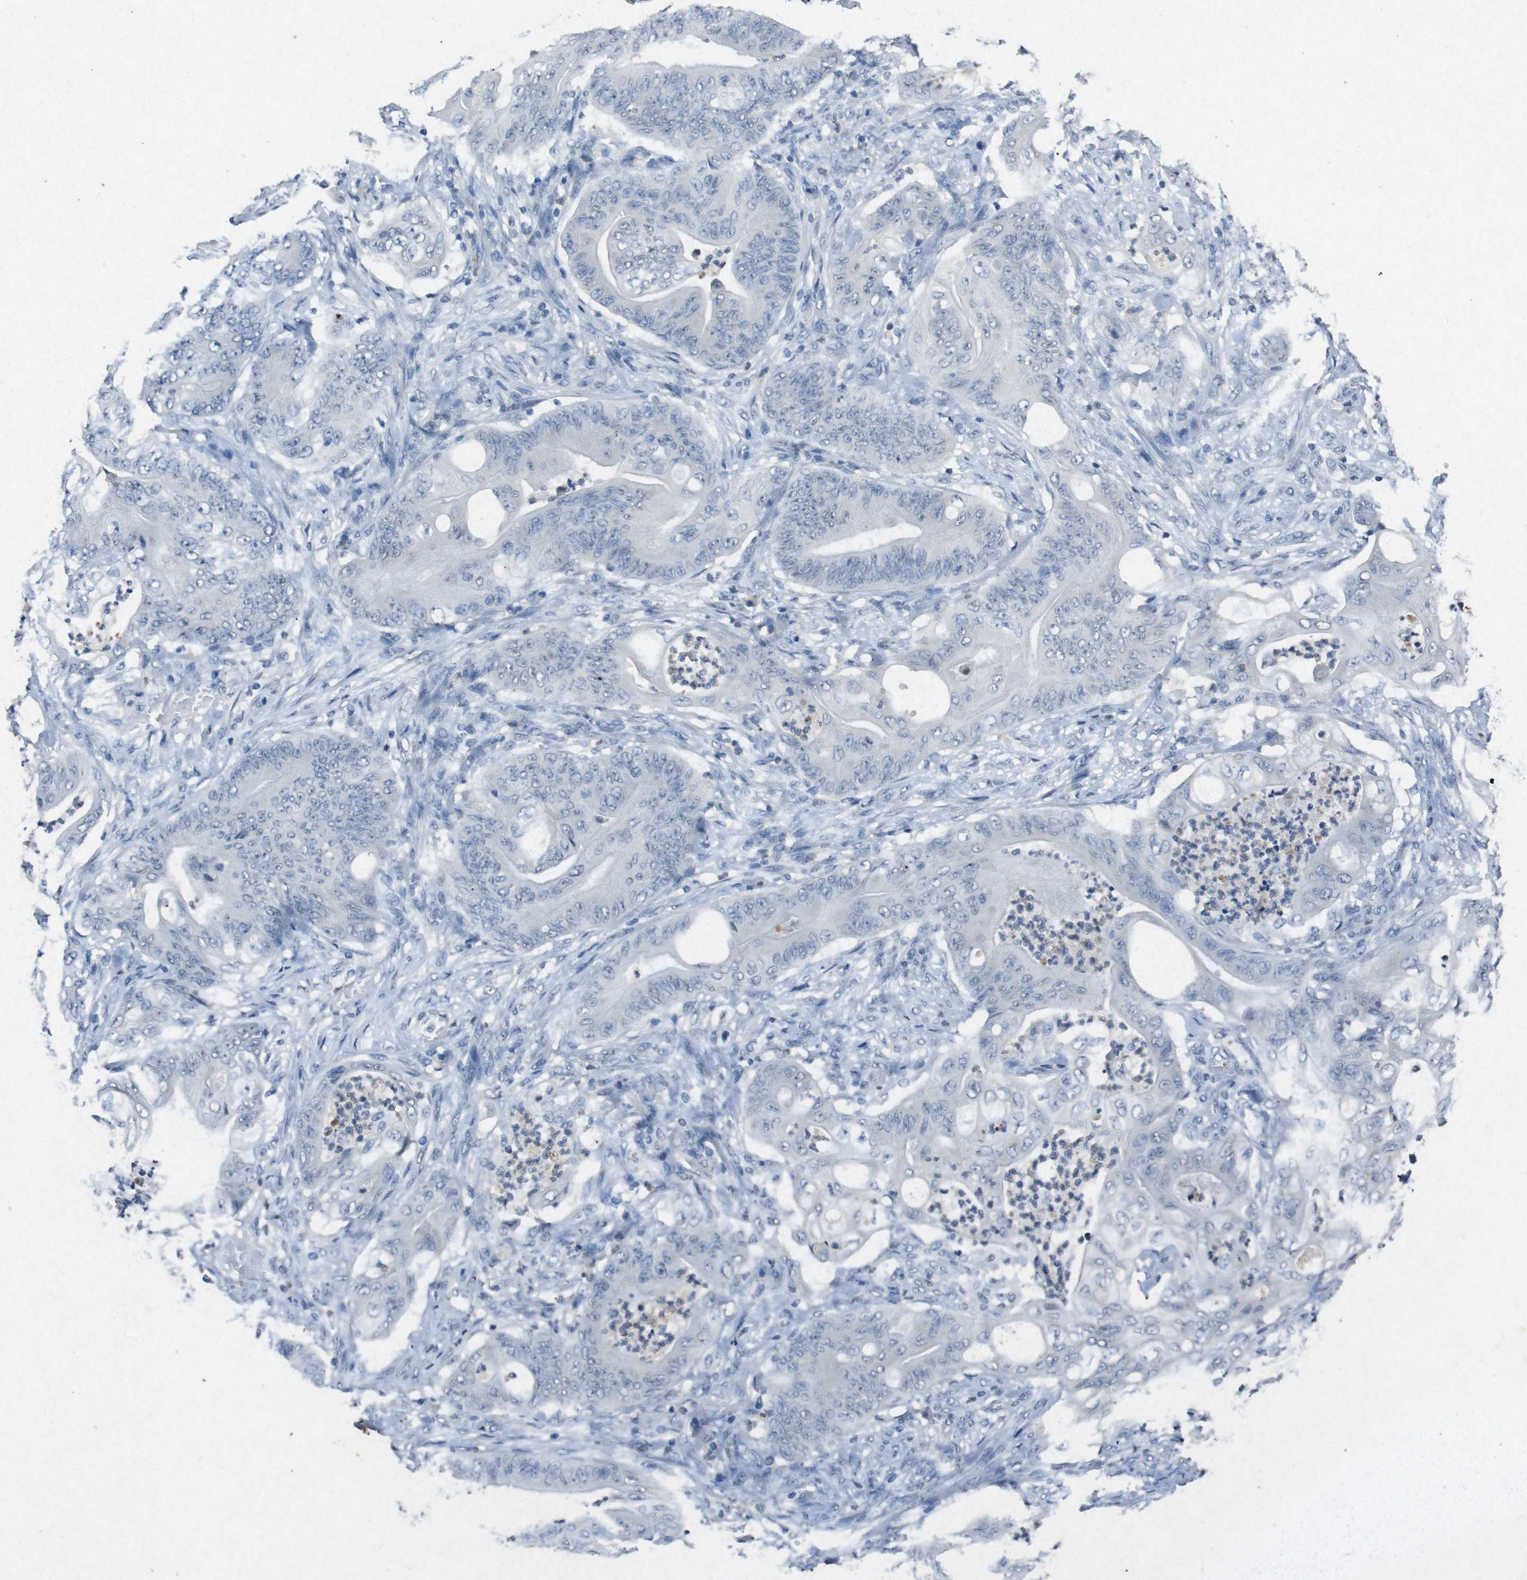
{"staining": {"intensity": "negative", "quantity": "none", "location": "none"}, "tissue": "stomach cancer", "cell_type": "Tumor cells", "image_type": "cancer", "snomed": [{"axis": "morphology", "description": "Adenocarcinoma, NOS"}, {"axis": "topography", "description": "Stomach"}], "caption": "An image of stomach cancer stained for a protein shows no brown staining in tumor cells. (Stains: DAB (3,3'-diaminobenzidine) immunohistochemistry (IHC) with hematoxylin counter stain, Microscopy: brightfield microscopy at high magnification).", "gene": "STBD1", "patient": {"sex": "female", "age": 73}}